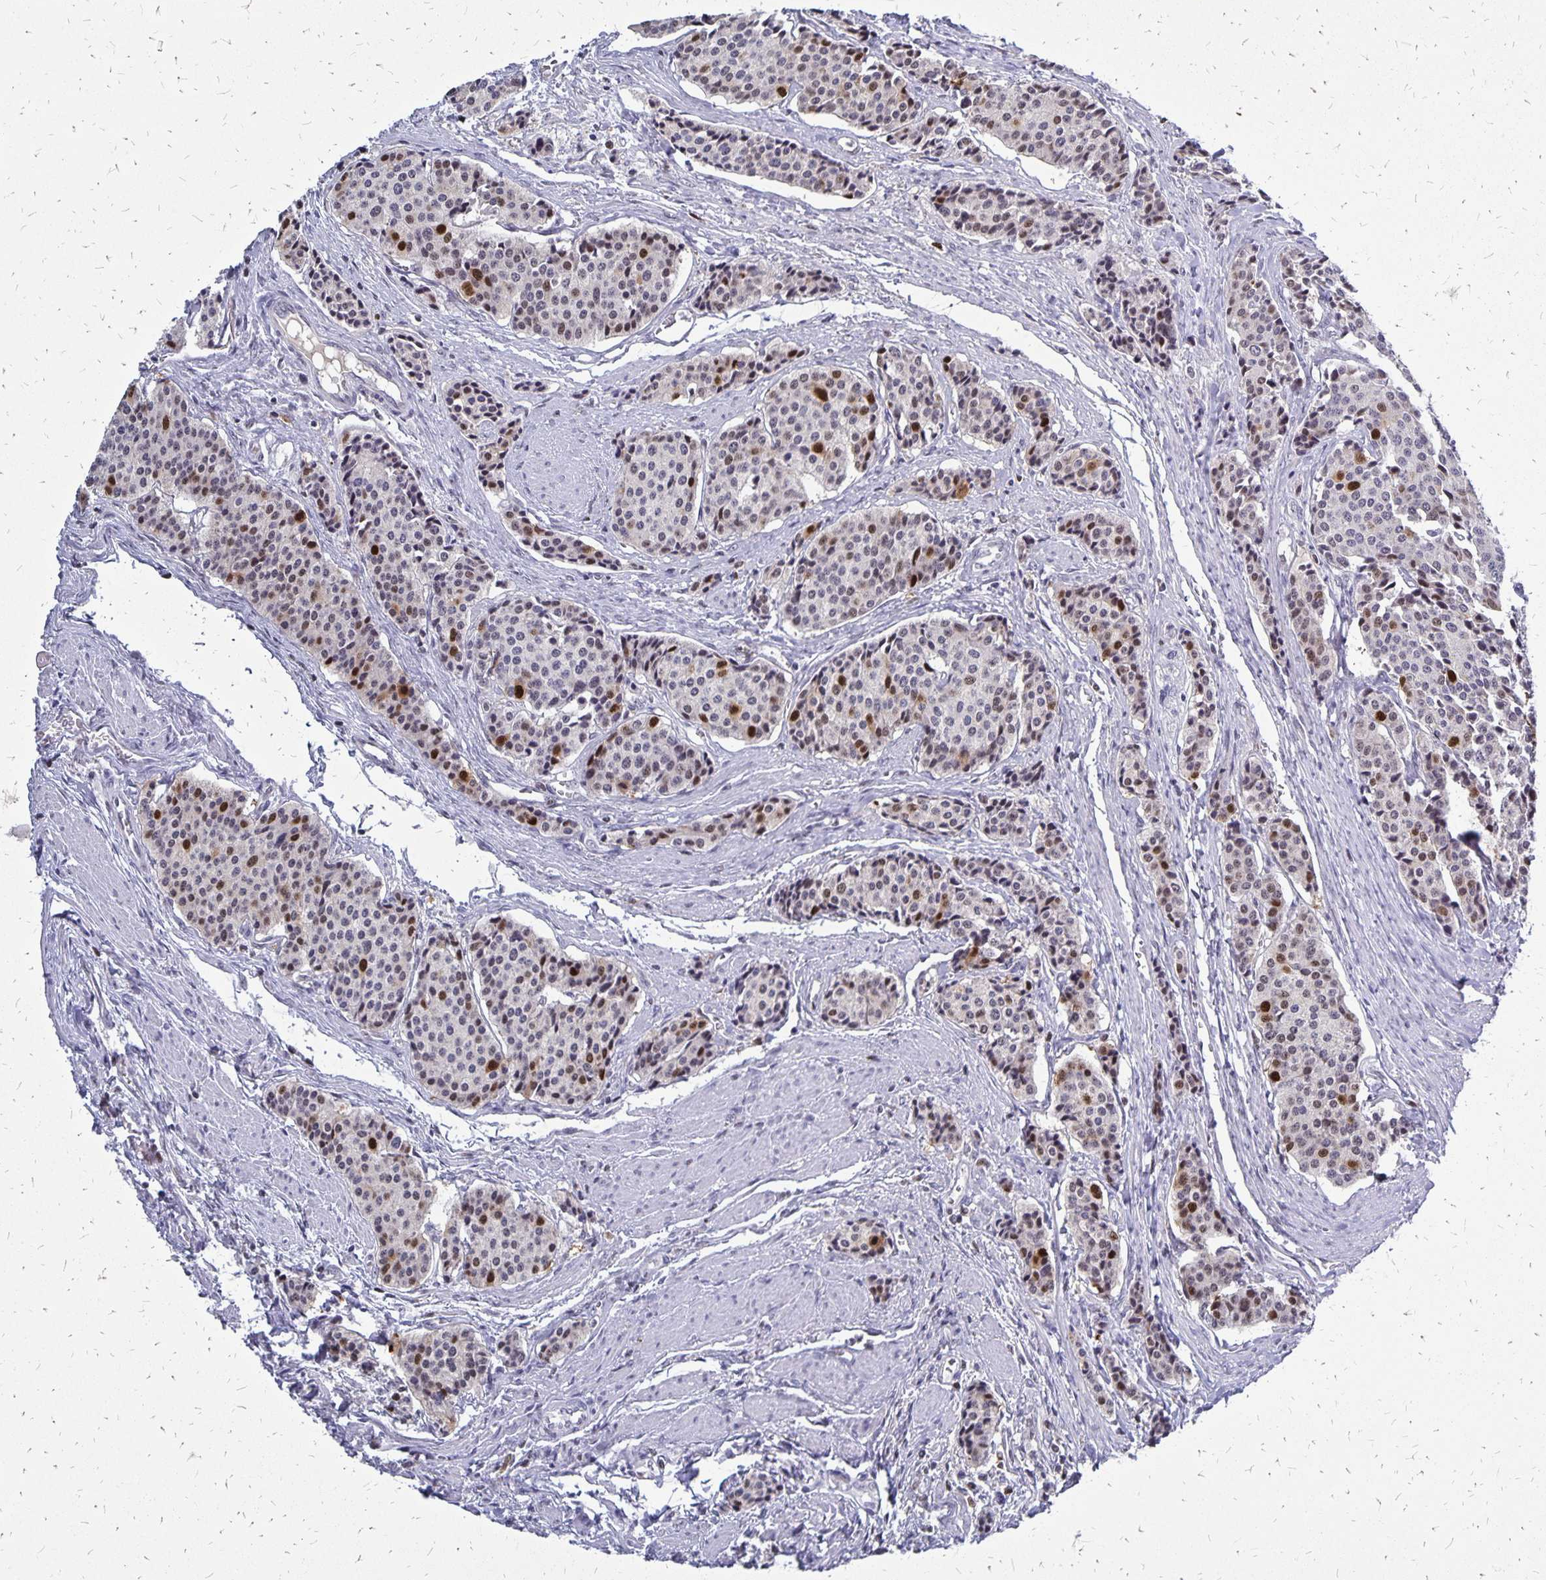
{"staining": {"intensity": "moderate", "quantity": "<25%", "location": "nuclear"}, "tissue": "carcinoid", "cell_type": "Tumor cells", "image_type": "cancer", "snomed": [{"axis": "morphology", "description": "Carcinoid, malignant, NOS"}, {"axis": "topography", "description": "Small intestine"}], "caption": "Protein staining of carcinoid tissue demonstrates moderate nuclear expression in about <25% of tumor cells.", "gene": "DCK", "patient": {"sex": "male", "age": 73}}